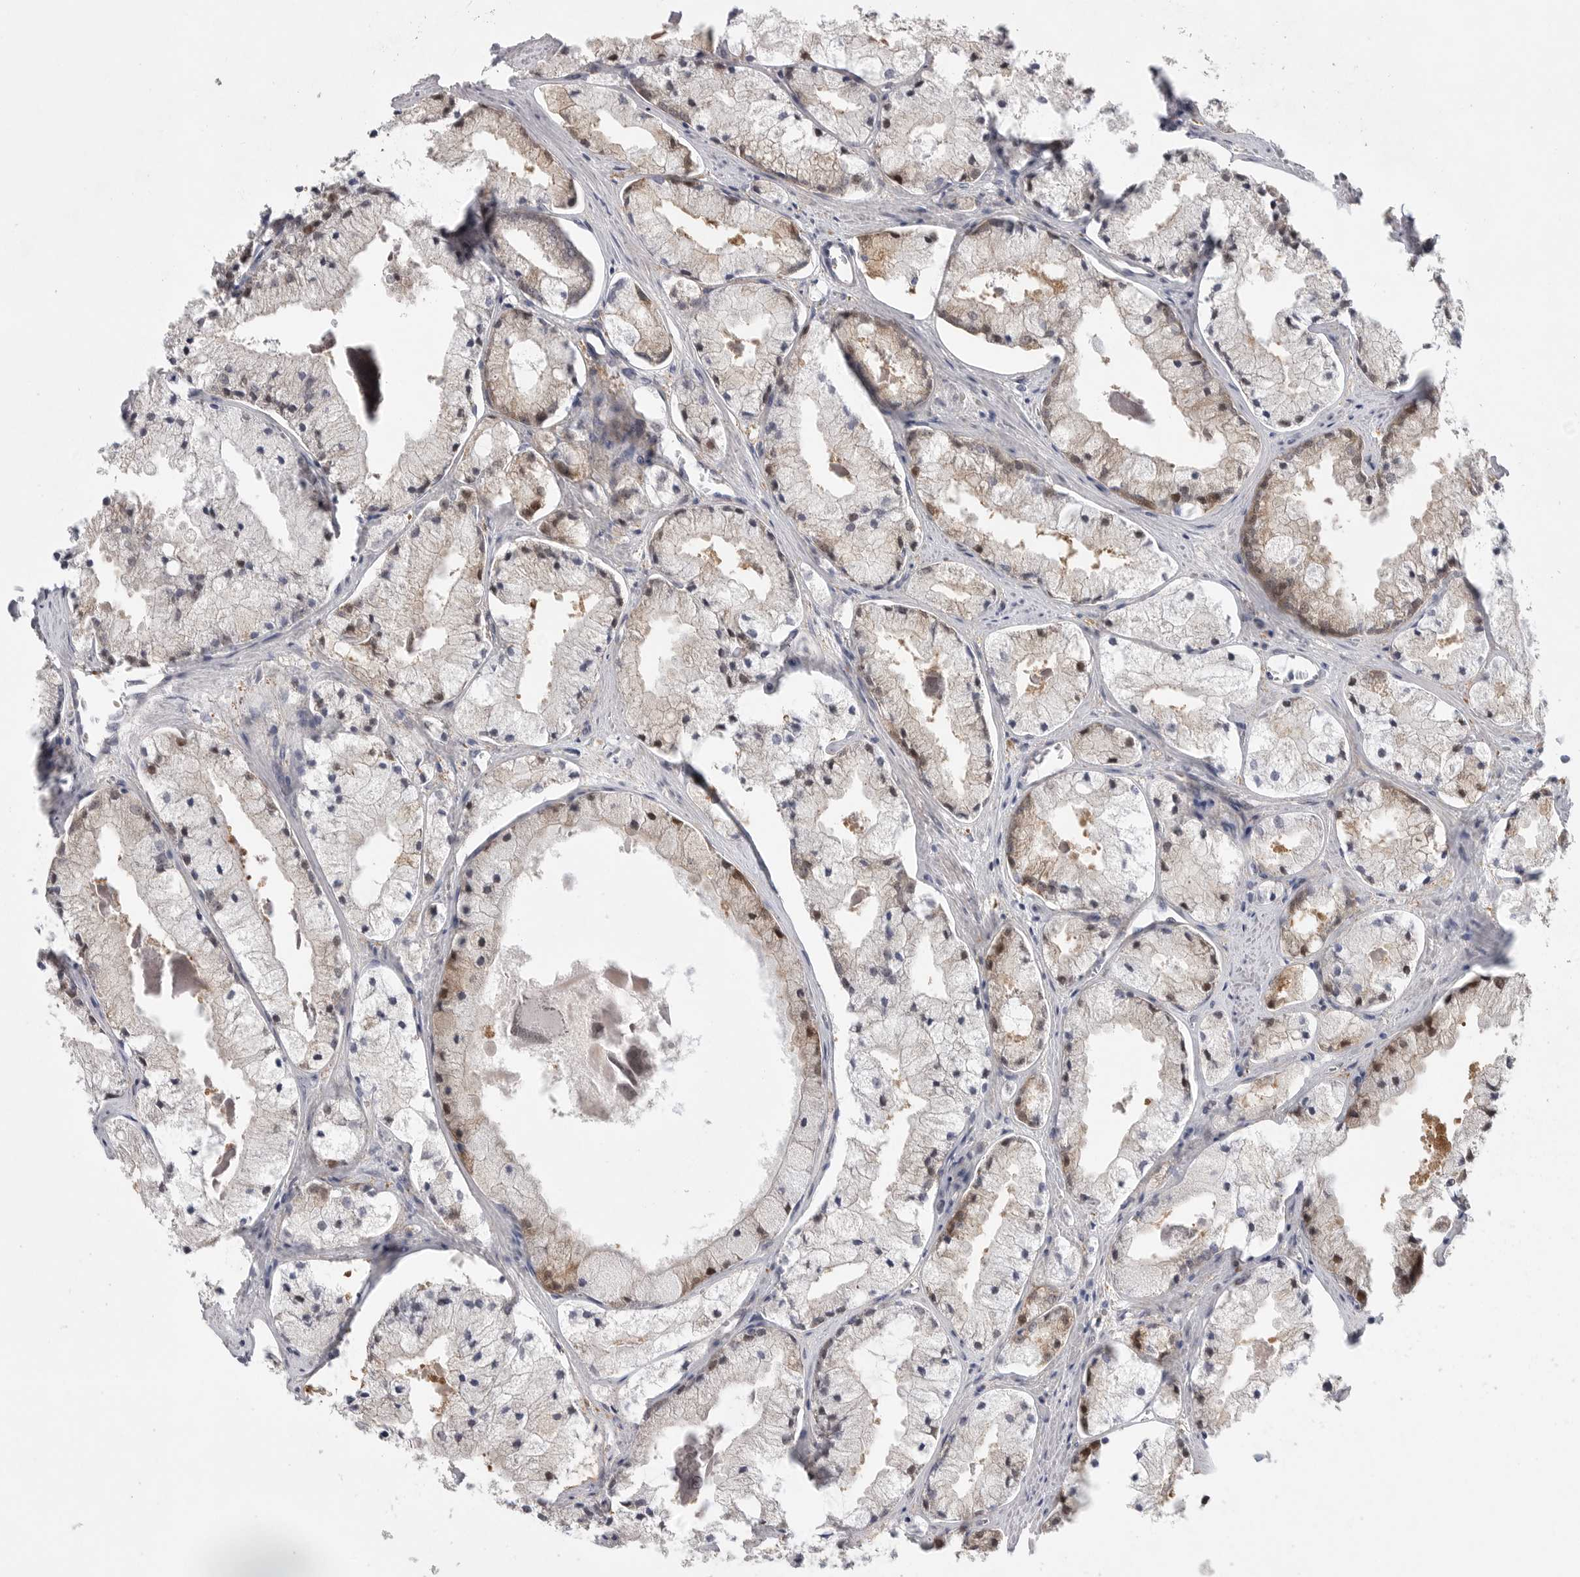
{"staining": {"intensity": "weak", "quantity": "<25%", "location": "cytoplasmic/membranous"}, "tissue": "prostate cancer", "cell_type": "Tumor cells", "image_type": "cancer", "snomed": [{"axis": "morphology", "description": "Adenocarcinoma, High grade"}, {"axis": "topography", "description": "Prostate"}], "caption": "Immunohistochemistry histopathology image of neoplastic tissue: prostate cancer stained with DAB displays no significant protein expression in tumor cells.", "gene": "FBXO43", "patient": {"sex": "male", "age": 50}}